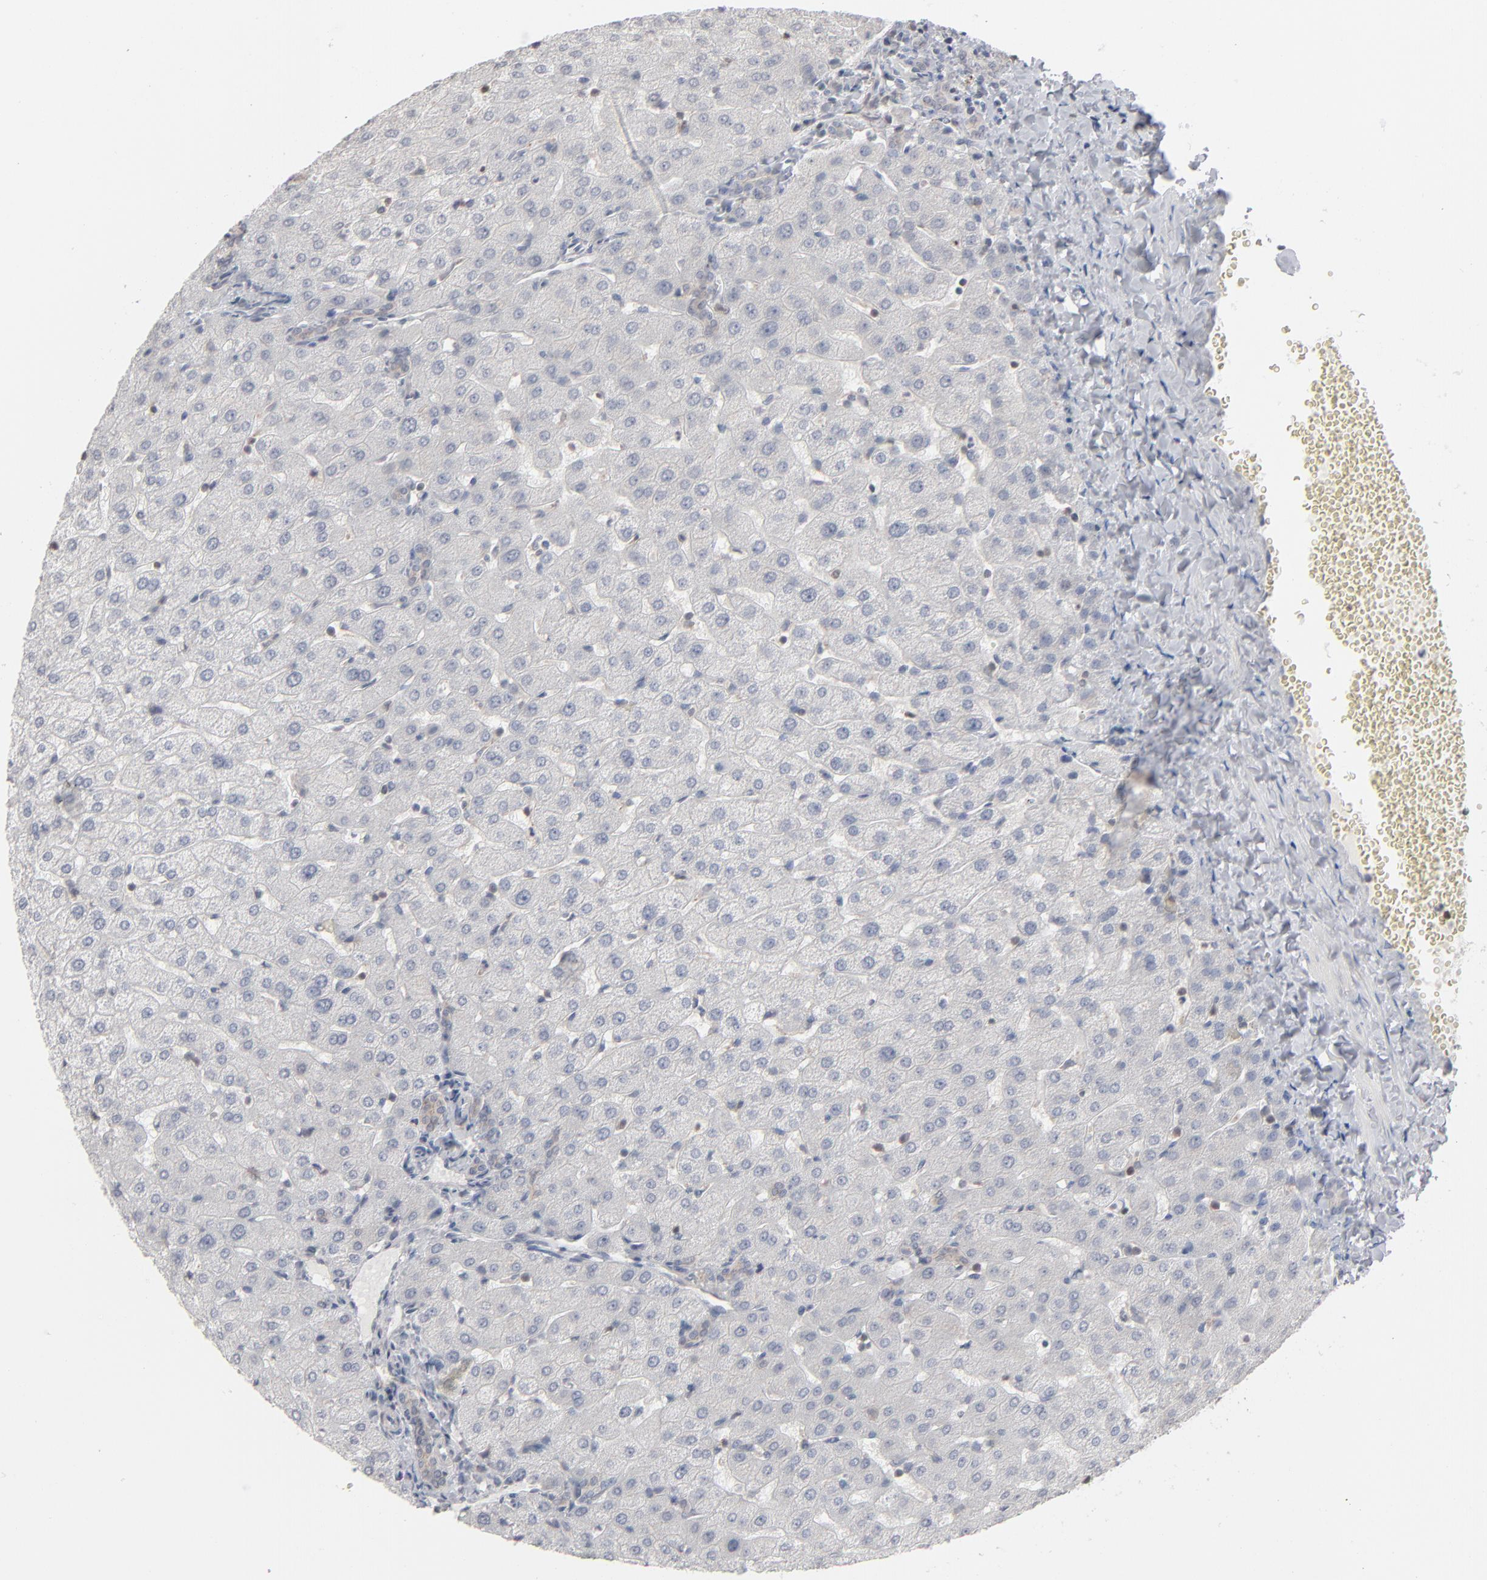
{"staining": {"intensity": "negative", "quantity": "none", "location": "none"}, "tissue": "liver", "cell_type": "Cholangiocytes", "image_type": "normal", "snomed": [{"axis": "morphology", "description": "Normal tissue, NOS"}, {"axis": "morphology", "description": "Fibrosis, NOS"}, {"axis": "topography", "description": "Liver"}], "caption": "This histopathology image is of normal liver stained with immunohistochemistry to label a protein in brown with the nuclei are counter-stained blue. There is no expression in cholangiocytes. The staining is performed using DAB (3,3'-diaminobenzidine) brown chromogen with nuclei counter-stained in using hematoxylin.", "gene": "STAT4", "patient": {"sex": "female", "age": 29}}